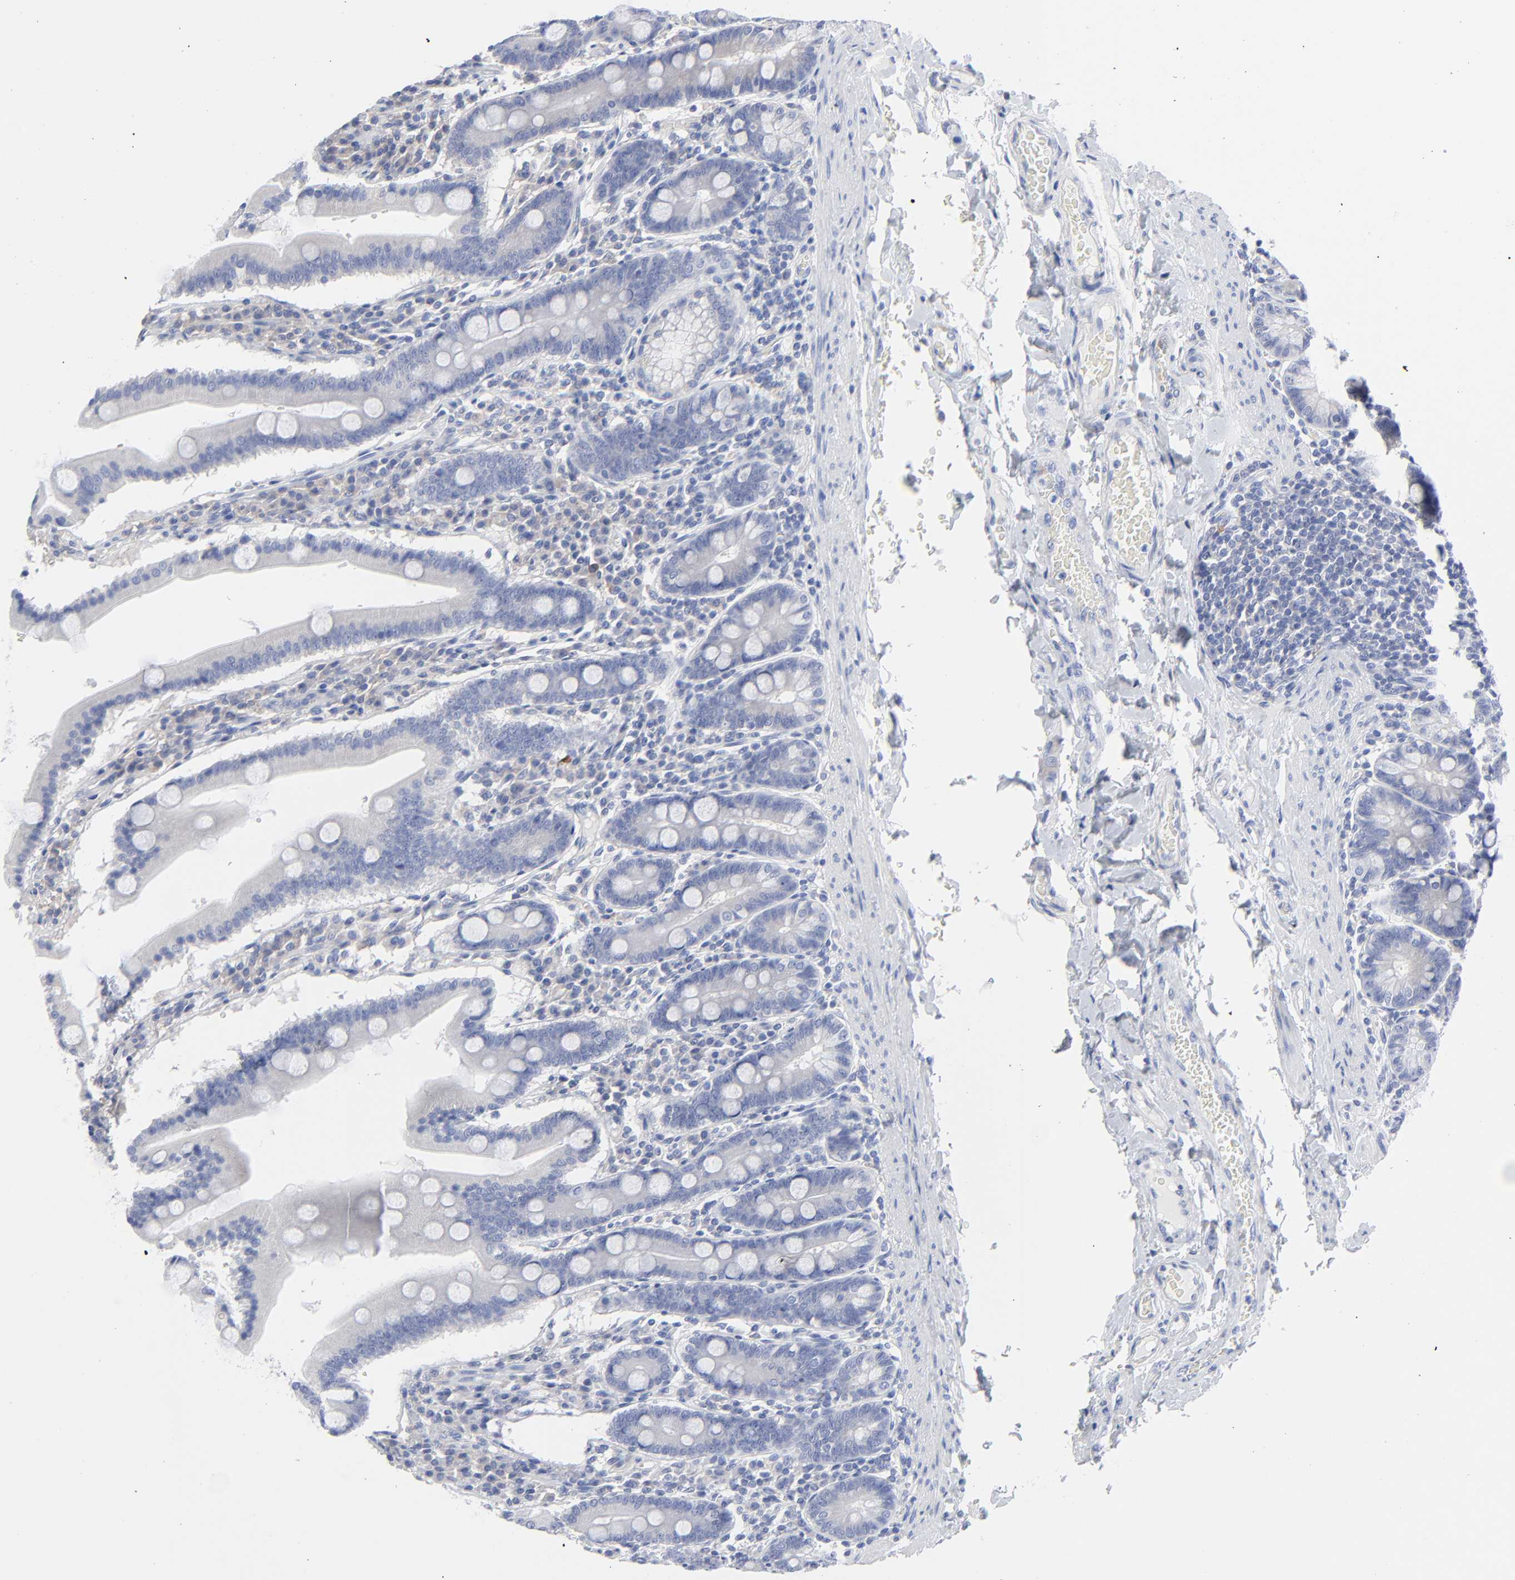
{"staining": {"intensity": "negative", "quantity": "none", "location": "none"}, "tissue": "duodenum", "cell_type": "Glandular cells", "image_type": "normal", "snomed": [{"axis": "morphology", "description": "Normal tissue, NOS"}, {"axis": "topography", "description": "Duodenum"}], "caption": "An image of duodenum stained for a protein exhibits no brown staining in glandular cells.", "gene": "STAT2", "patient": {"sex": "male", "age": 50}}